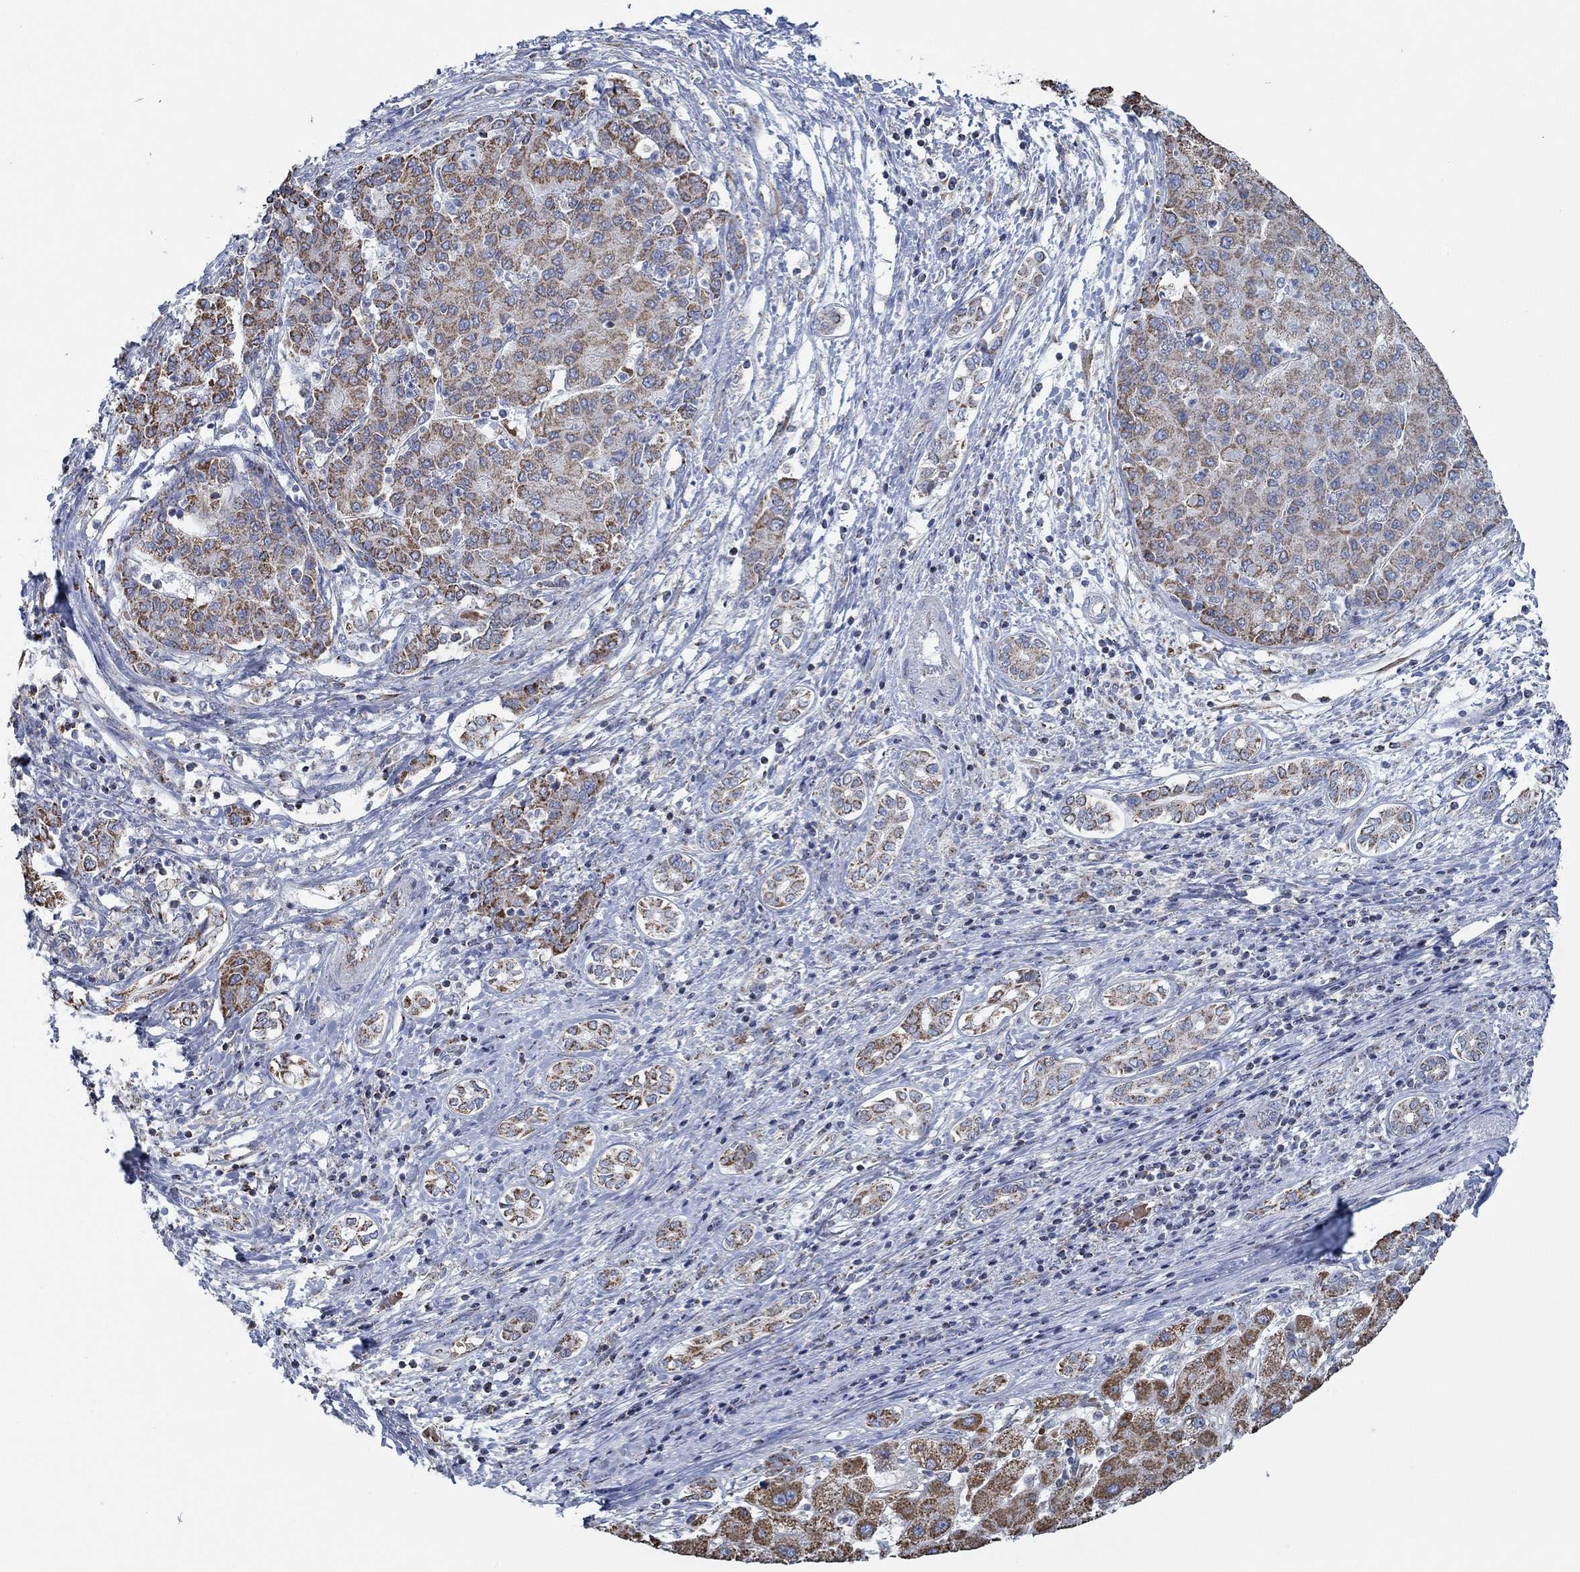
{"staining": {"intensity": "strong", "quantity": "<25%", "location": "cytoplasmic/membranous"}, "tissue": "liver cancer", "cell_type": "Tumor cells", "image_type": "cancer", "snomed": [{"axis": "morphology", "description": "Carcinoma, Hepatocellular, NOS"}, {"axis": "topography", "description": "Liver"}], "caption": "Hepatocellular carcinoma (liver) was stained to show a protein in brown. There is medium levels of strong cytoplasmic/membranous staining in approximately <25% of tumor cells.", "gene": "GLOD5", "patient": {"sex": "male", "age": 65}}